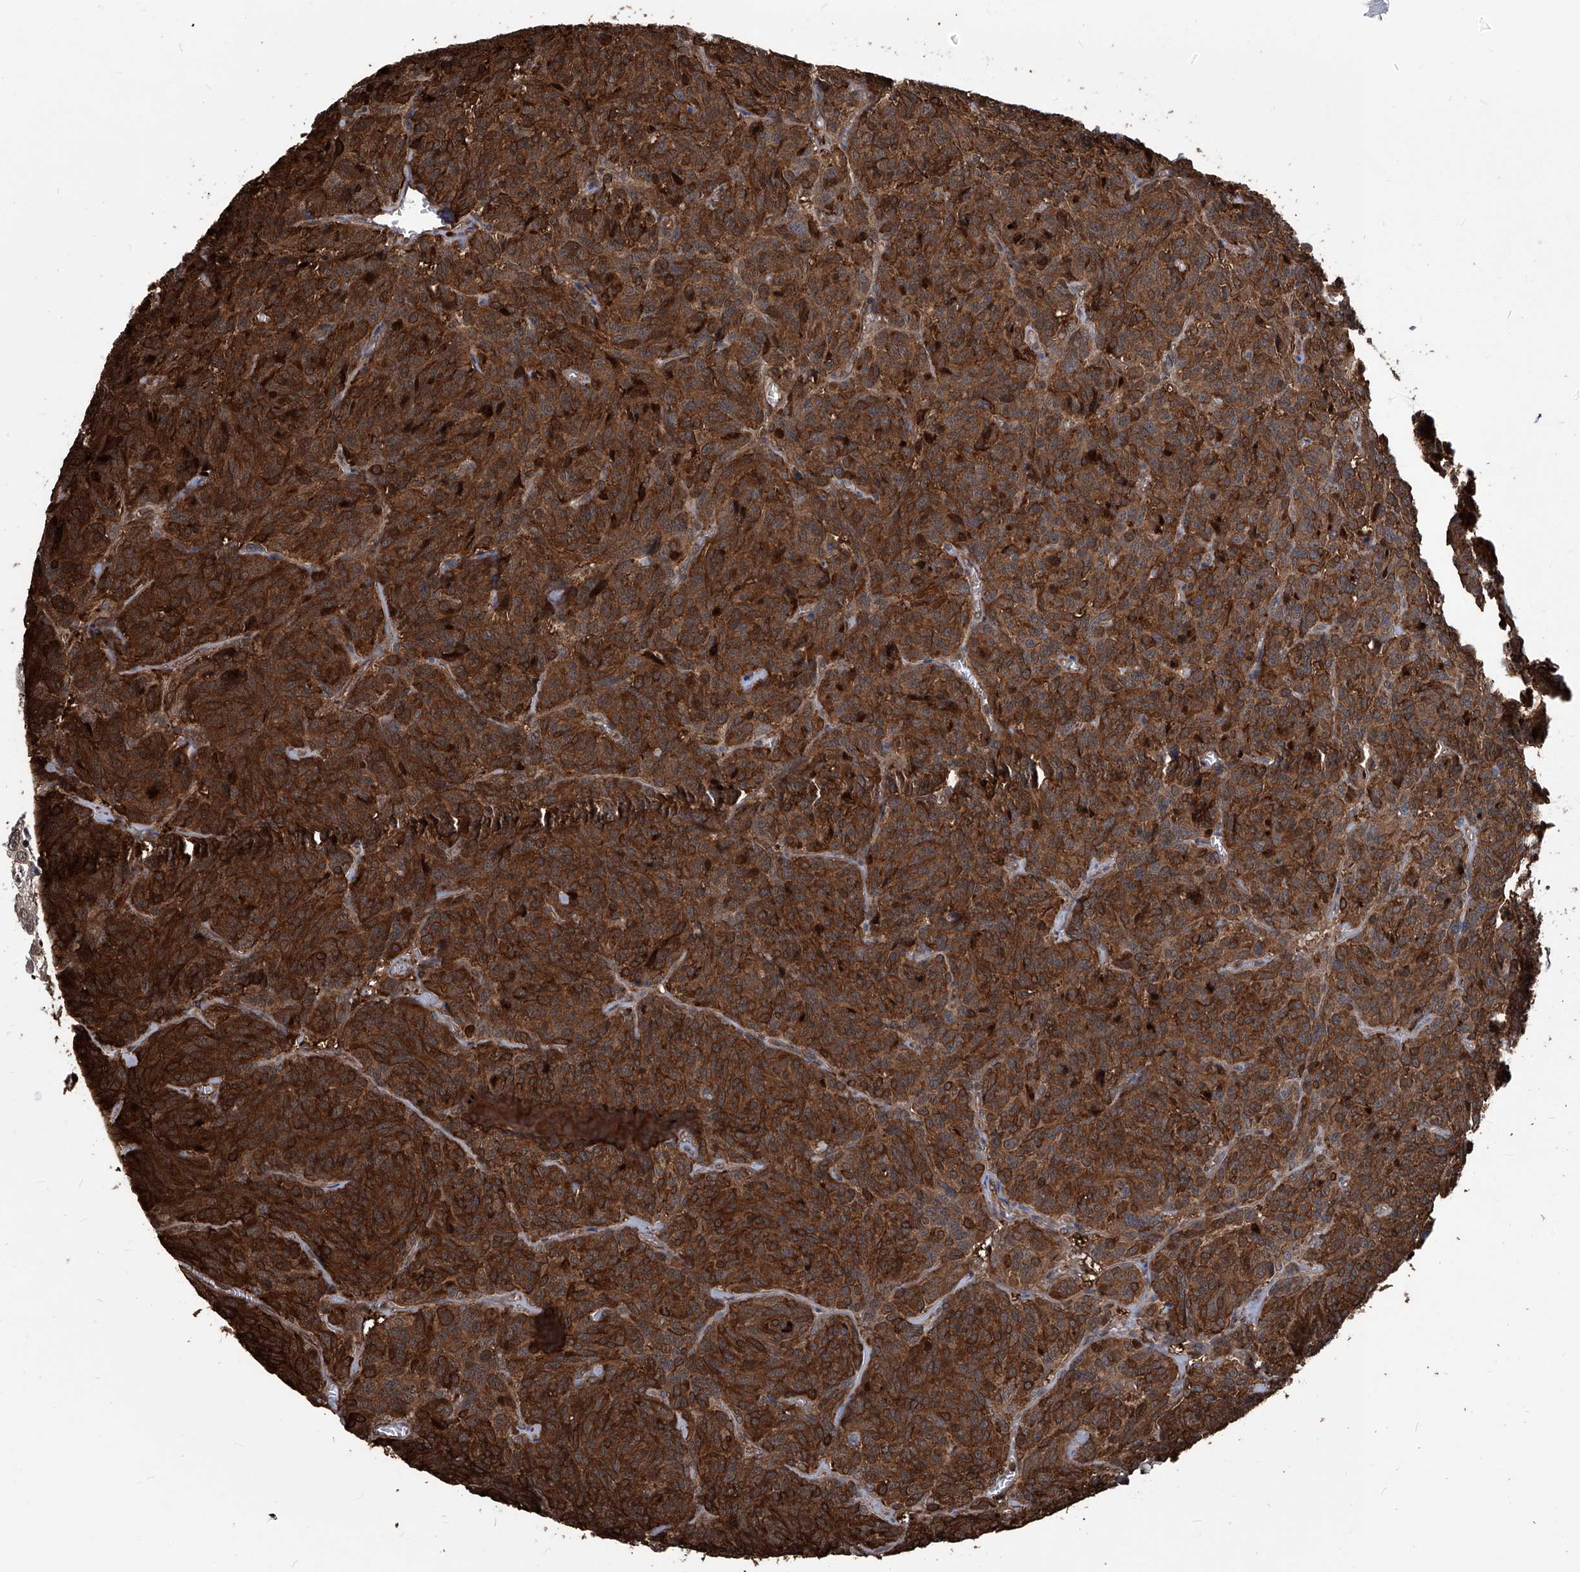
{"staining": {"intensity": "strong", "quantity": ">75%", "location": "cytoplasmic/membranous"}, "tissue": "carcinoid", "cell_type": "Tumor cells", "image_type": "cancer", "snomed": [{"axis": "morphology", "description": "Carcinoid, malignant, NOS"}, {"axis": "topography", "description": "Lung"}], "caption": "DAB immunohistochemical staining of human carcinoid (malignant) demonstrates strong cytoplasmic/membranous protein expression in approximately >75% of tumor cells.", "gene": "PSMB1", "patient": {"sex": "female", "age": 46}}